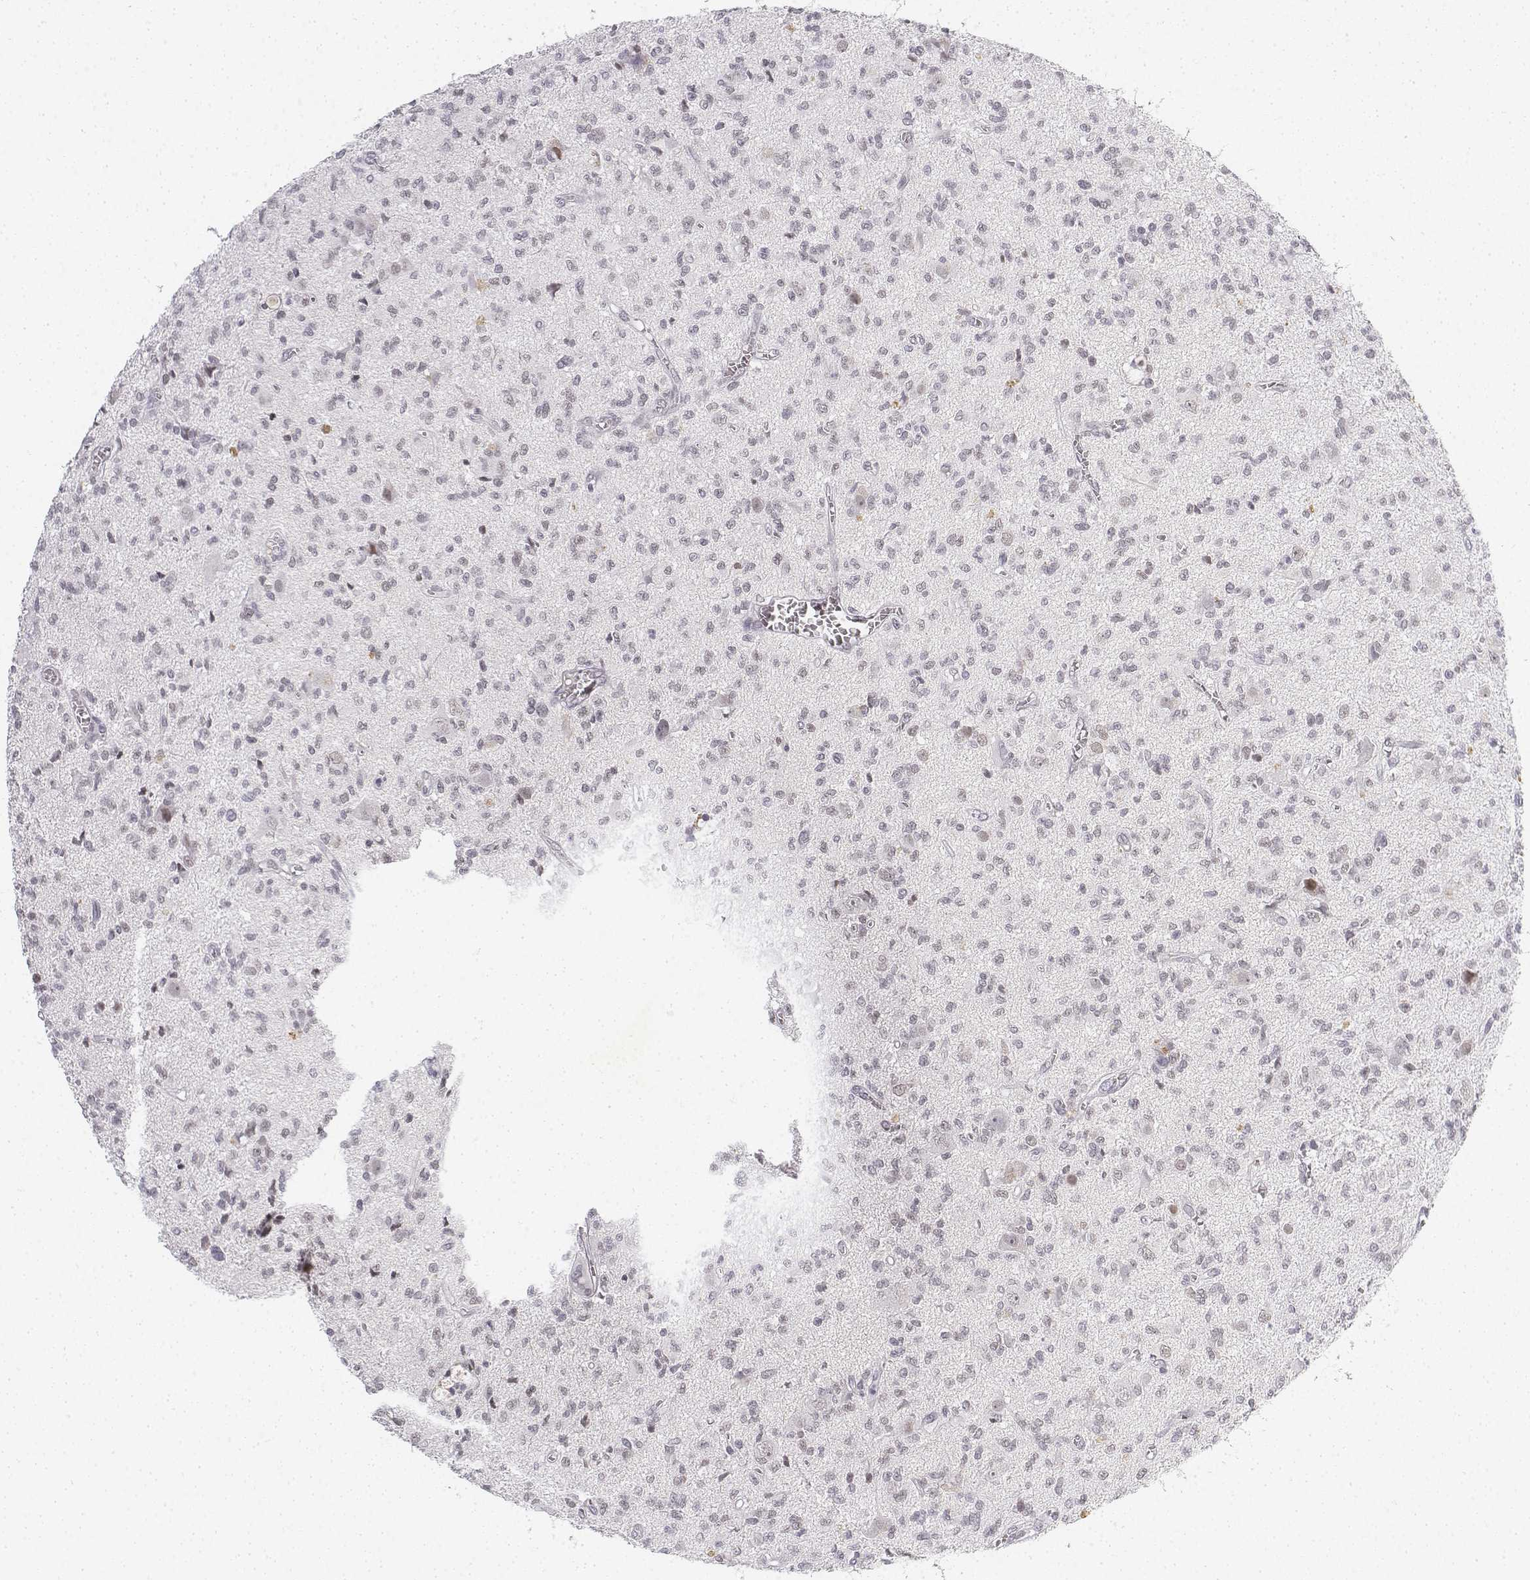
{"staining": {"intensity": "negative", "quantity": "none", "location": "none"}, "tissue": "glioma", "cell_type": "Tumor cells", "image_type": "cancer", "snomed": [{"axis": "morphology", "description": "Glioma, malignant, Low grade"}, {"axis": "topography", "description": "Brain"}], "caption": "Image shows no protein positivity in tumor cells of low-grade glioma (malignant) tissue.", "gene": "KRT84", "patient": {"sex": "male", "age": 64}}